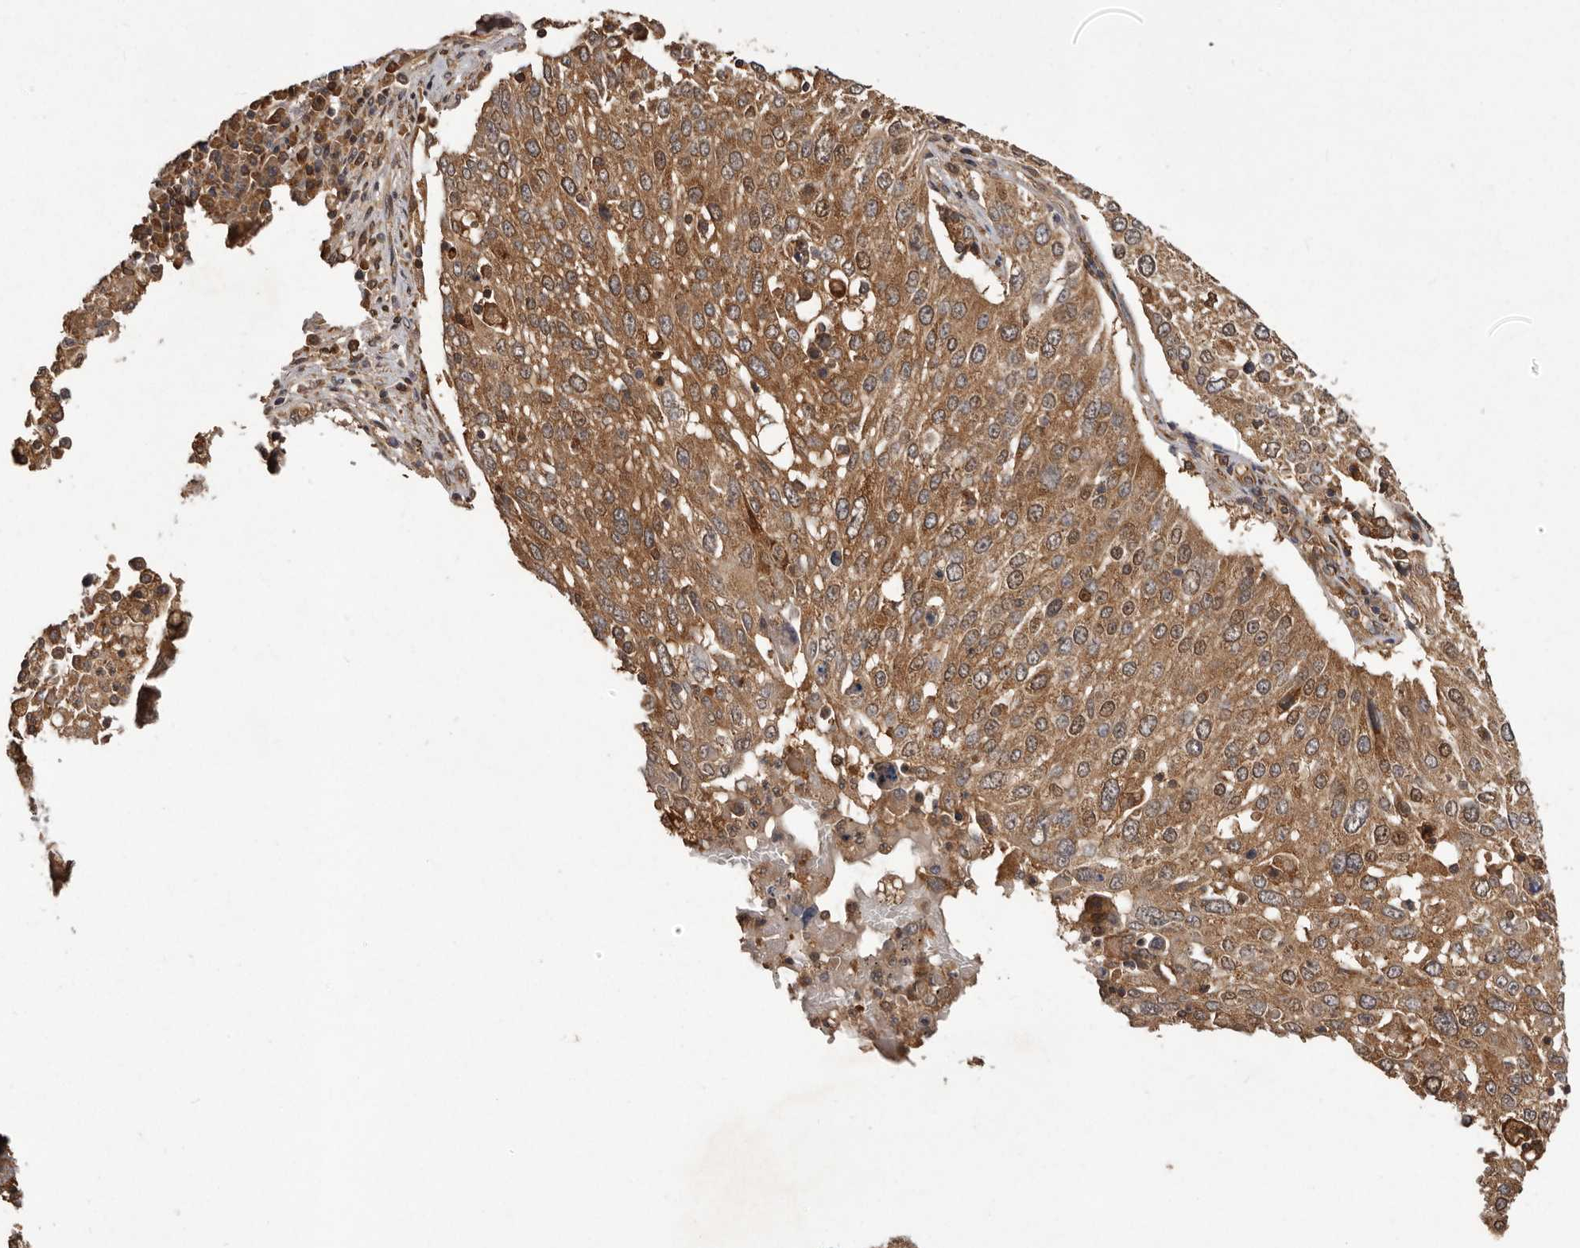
{"staining": {"intensity": "moderate", "quantity": ">75%", "location": "cytoplasmic/membranous"}, "tissue": "lung cancer", "cell_type": "Tumor cells", "image_type": "cancer", "snomed": [{"axis": "morphology", "description": "Squamous cell carcinoma, NOS"}, {"axis": "topography", "description": "Lung"}], "caption": "This is a photomicrograph of IHC staining of lung squamous cell carcinoma, which shows moderate positivity in the cytoplasmic/membranous of tumor cells.", "gene": "SLC22A3", "patient": {"sex": "male", "age": 65}}